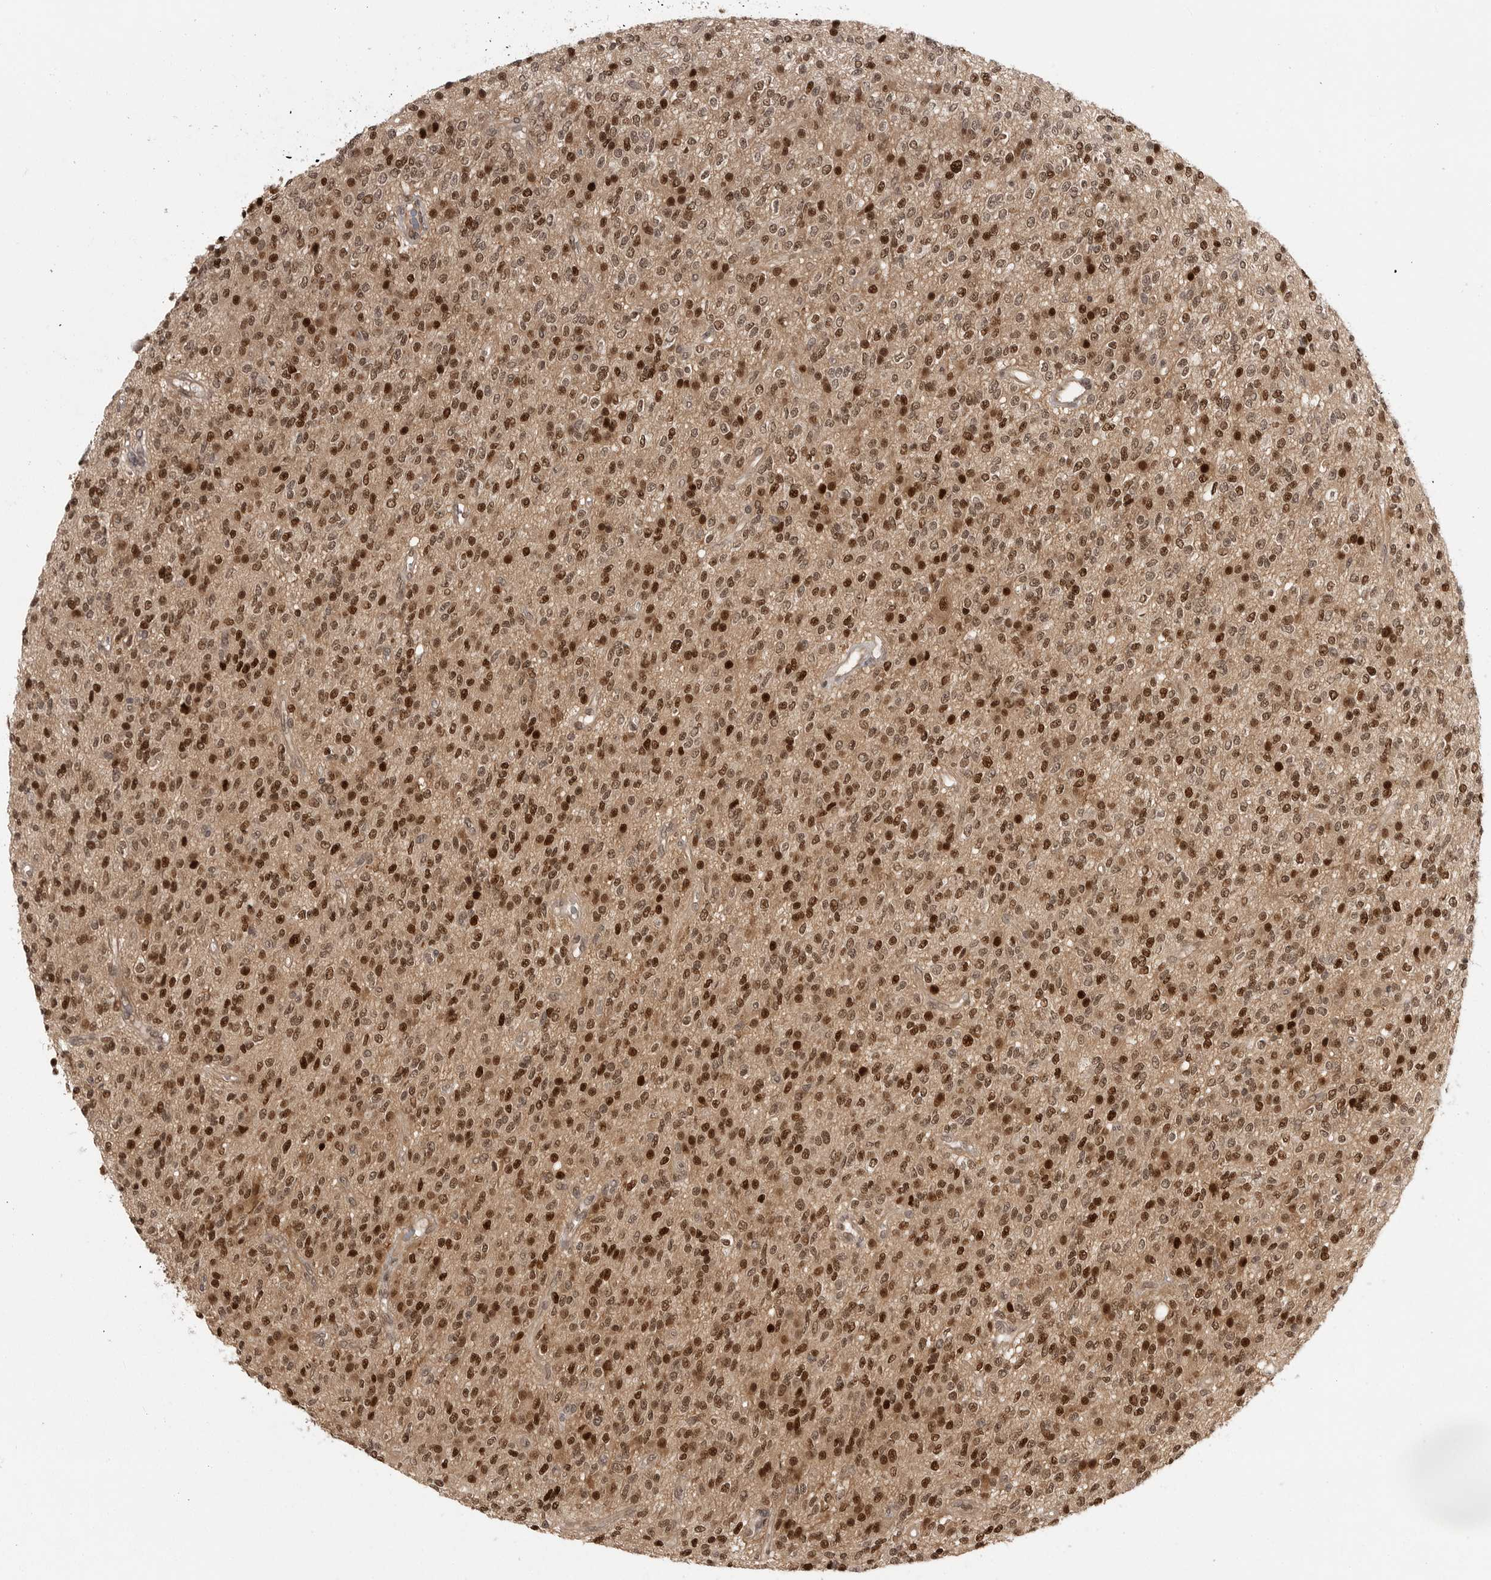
{"staining": {"intensity": "strong", "quantity": ">75%", "location": "cytoplasmic/membranous,nuclear"}, "tissue": "glioma", "cell_type": "Tumor cells", "image_type": "cancer", "snomed": [{"axis": "morphology", "description": "Glioma, malignant, High grade"}, {"axis": "topography", "description": "Brain"}], "caption": "This image shows glioma stained with immunohistochemistry to label a protein in brown. The cytoplasmic/membranous and nuclear of tumor cells show strong positivity for the protein. Nuclei are counter-stained blue.", "gene": "PEG3", "patient": {"sex": "male", "age": 34}}